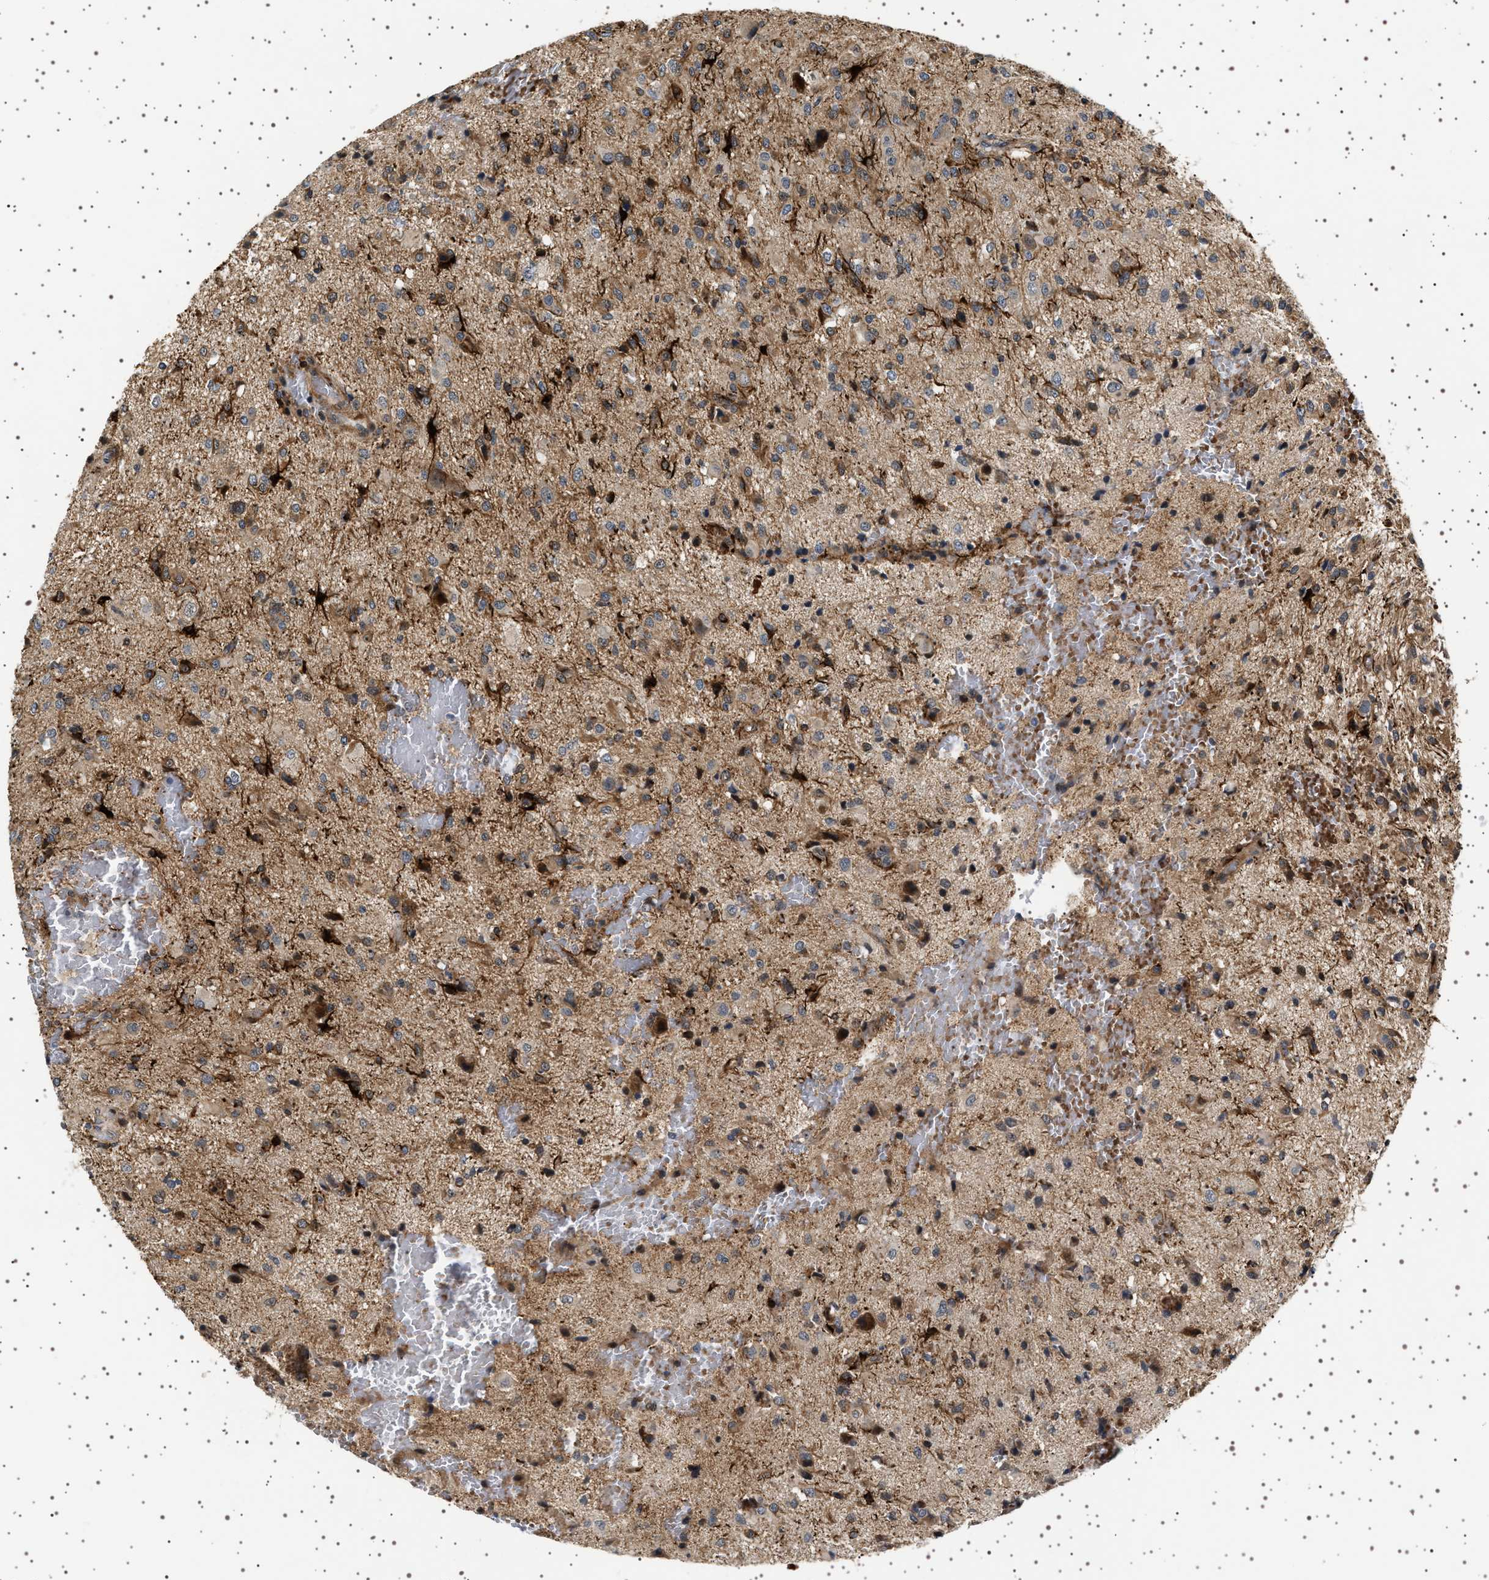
{"staining": {"intensity": "moderate", "quantity": "<25%", "location": "cytoplasmic/membranous"}, "tissue": "glioma", "cell_type": "Tumor cells", "image_type": "cancer", "snomed": [{"axis": "morphology", "description": "Glioma, malignant, High grade"}, {"axis": "topography", "description": "Brain"}], "caption": "Tumor cells display low levels of moderate cytoplasmic/membranous positivity in approximately <25% of cells in human high-grade glioma (malignant). The staining was performed using DAB (3,3'-diaminobenzidine), with brown indicating positive protein expression. Nuclei are stained blue with hematoxylin.", "gene": "BAG3", "patient": {"sex": "female", "age": 59}}